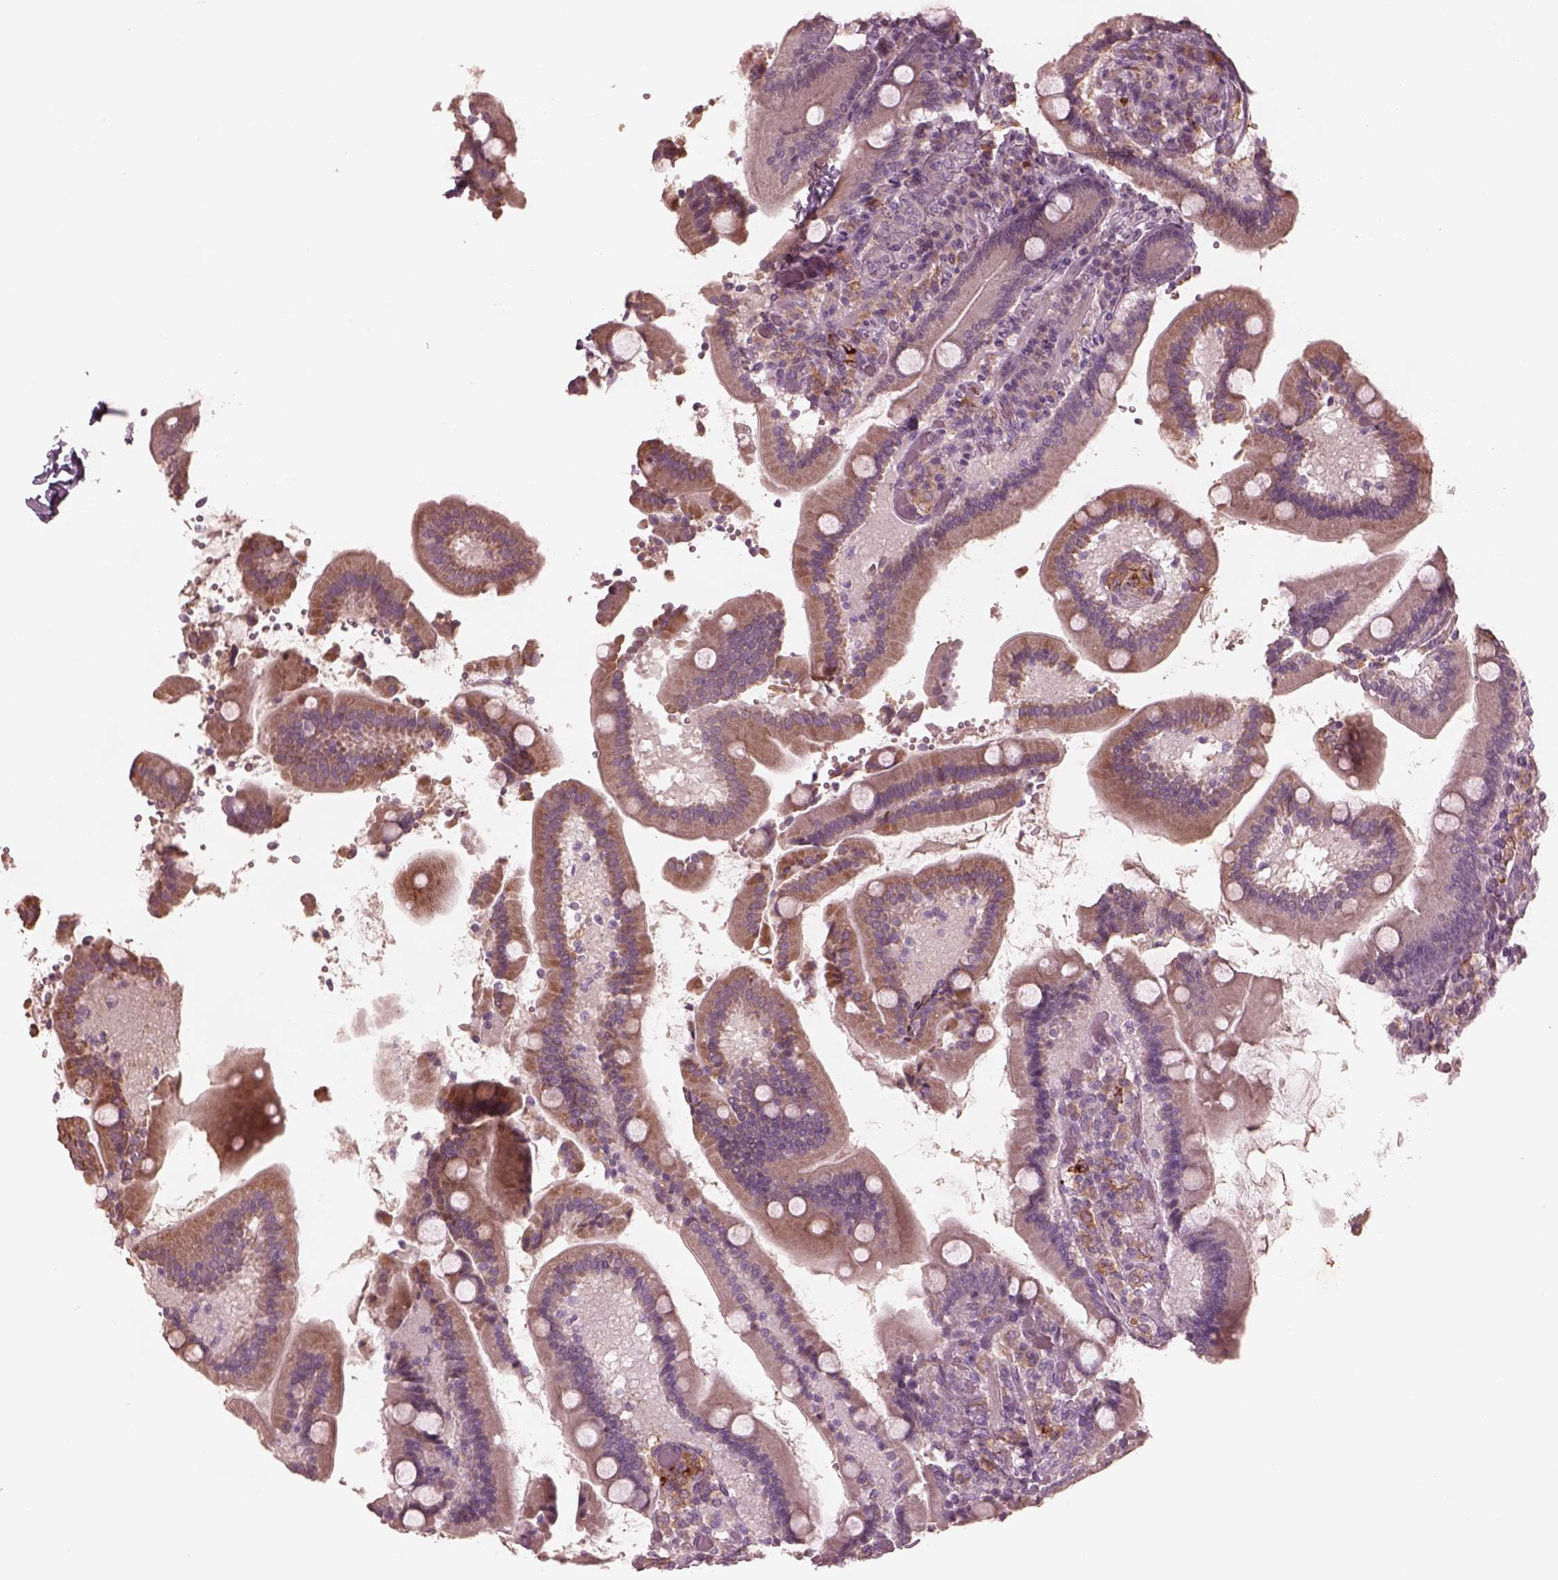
{"staining": {"intensity": "moderate", "quantity": "25%-75%", "location": "cytoplasmic/membranous"}, "tissue": "duodenum", "cell_type": "Glandular cells", "image_type": "normal", "snomed": [{"axis": "morphology", "description": "Normal tissue, NOS"}, {"axis": "topography", "description": "Duodenum"}], "caption": "The immunohistochemical stain highlights moderate cytoplasmic/membranous positivity in glandular cells of benign duodenum.", "gene": "VWA5B1", "patient": {"sex": "female", "age": 62}}